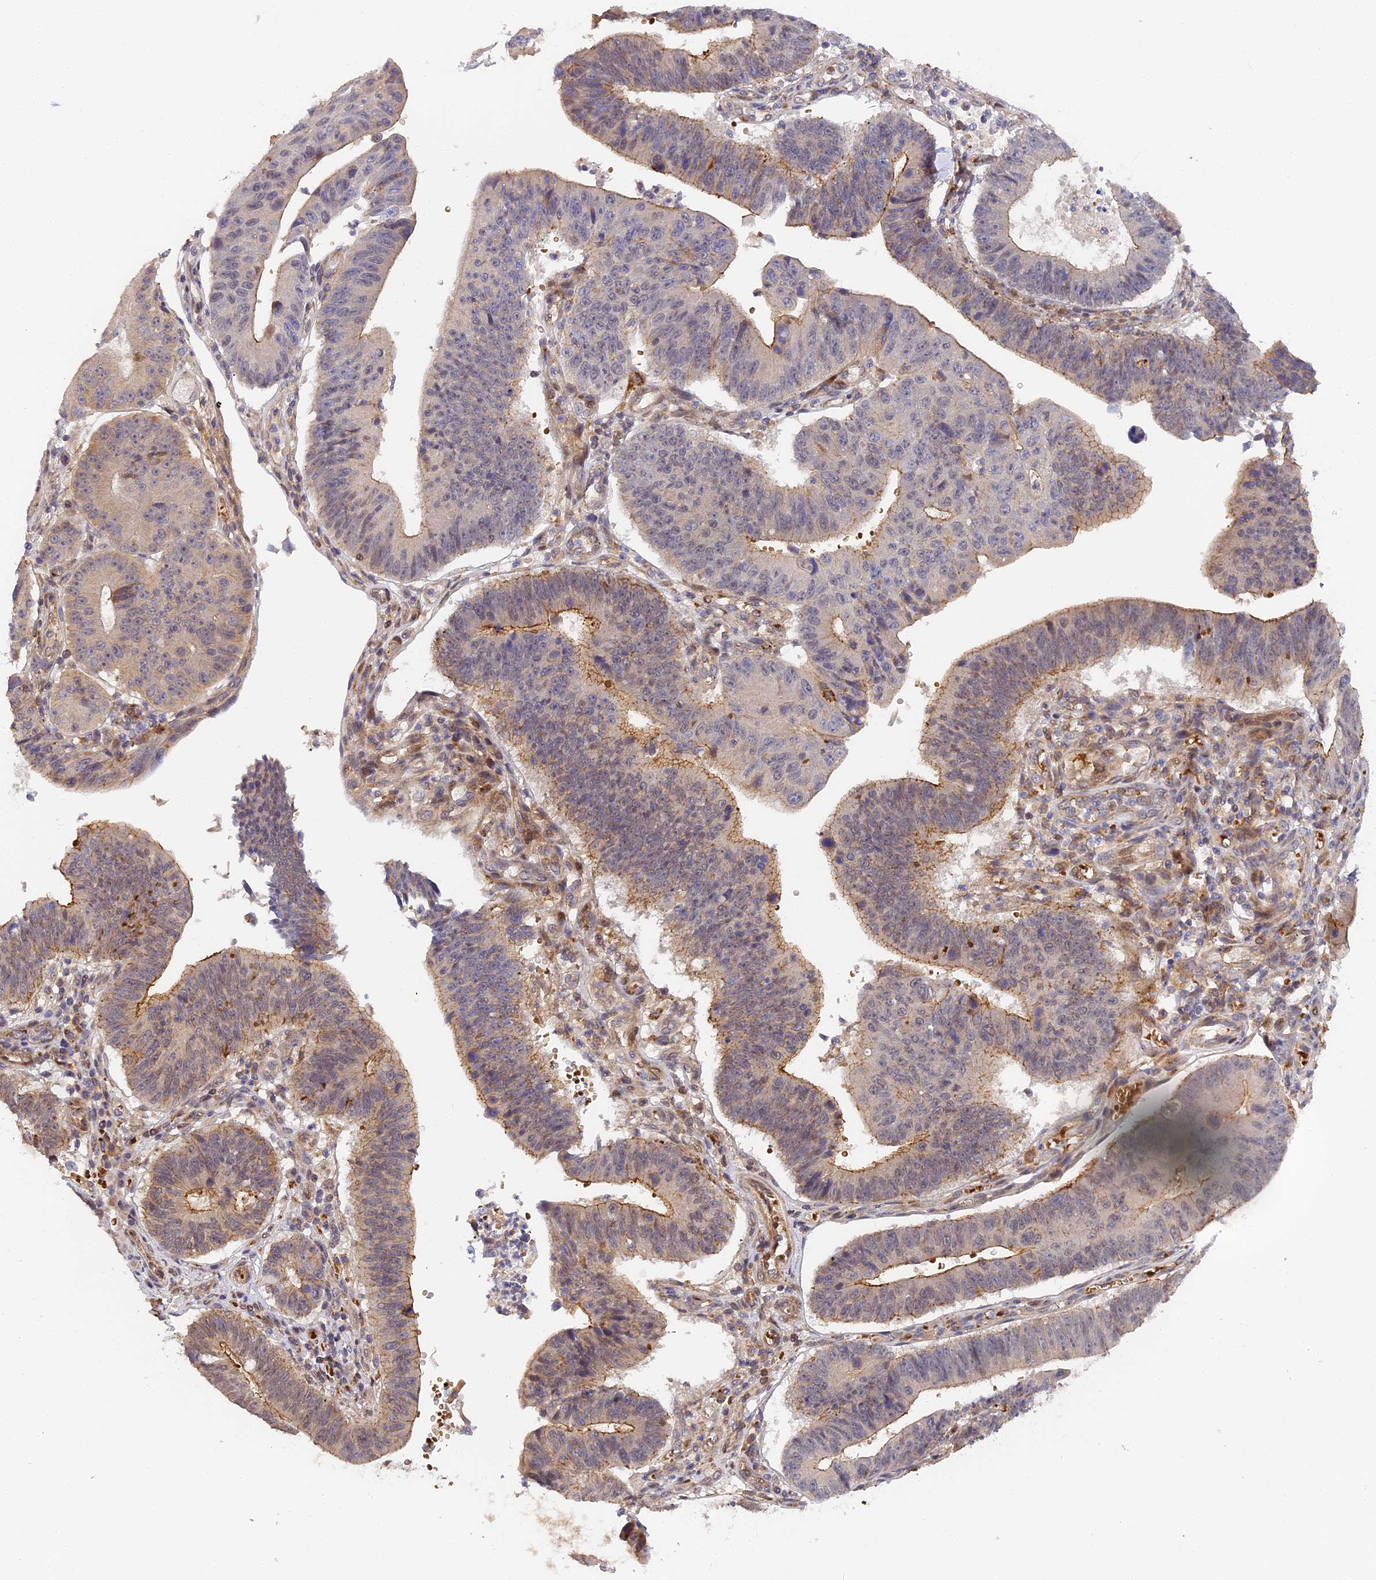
{"staining": {"intensity": "moderate", "quantity": "25%-75%", "location": "cytoplasmic/membranous"}, "tissue": "stomach cancer", "cell_type": "Tumor cells", "image_type": "cancer", "snomed": [{"axis": "morphology", "description": "Adenocarcinoma, NOS"}, {"axis": "topography", "description": "Stomach"}], "caption": "This is an image of immunohistochemistry (IHC) staining of stomach cancer (adenocarcinoma), which shows moderate expression in the cytoplasmic/membranous of tumor cells.", "gene": "MISP3", "patient": {"sex": "male", "age": 59}}